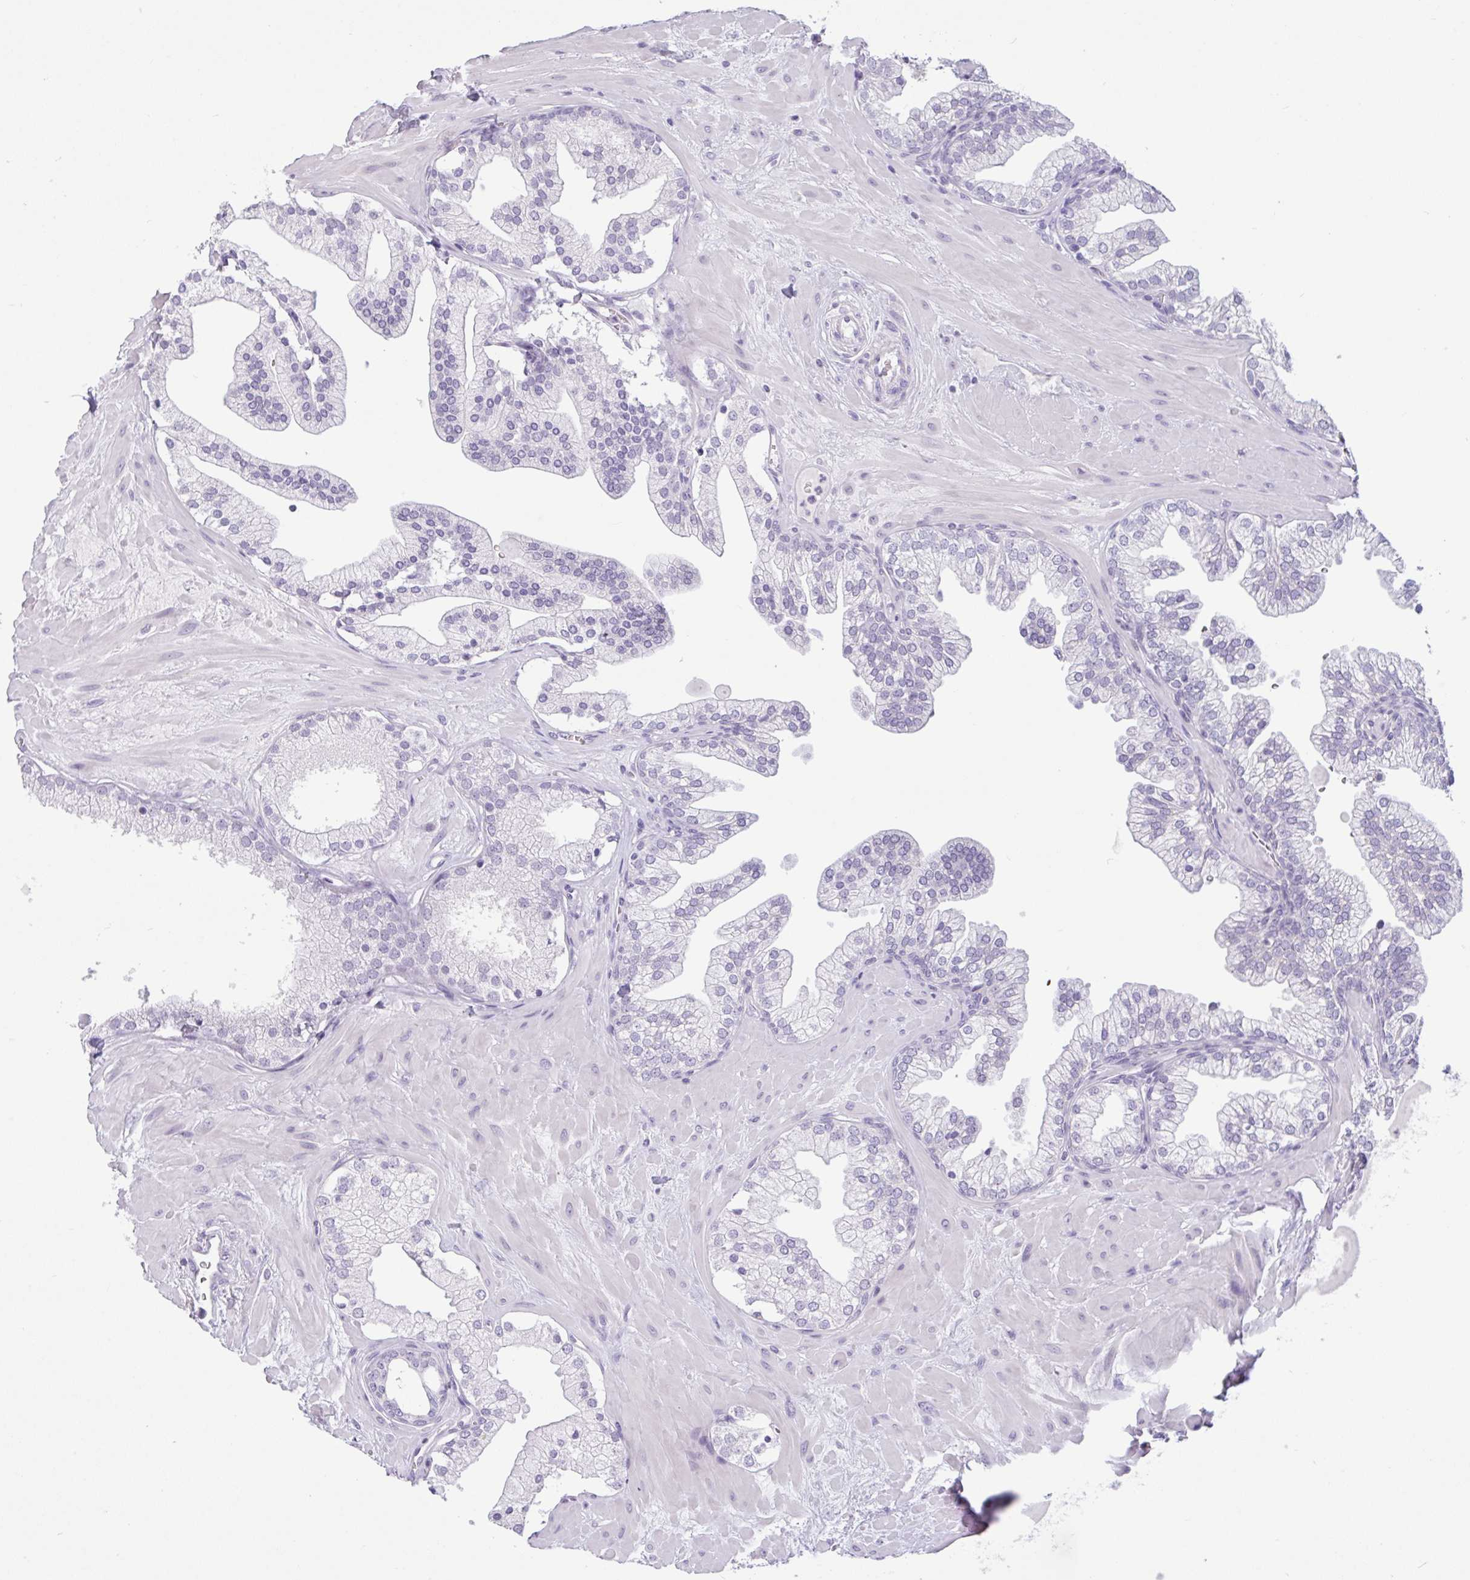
{"staining": {"intensity": "negative", "quantity": "none", "location": "none"}, "tissue": "prostate", "cell_type": "Glandular cells", "image_type": "normal", "snomed": [{"axis": "morphology", "description": "Normal tissue, NOS"}, {"axis": "topography", "description": "Prostate"}, {"axis": "topography", "description": "Peripheral nerve tissue"}], "caption": "DAB immunohistochemical staining of normal prostate exhibits no significant positivity in glandular cells. (Immunohistochemistry, brightfield microscopy, high magnification).", "gene": "CTSE", "patient": {"sex": "male", "age": 61}}